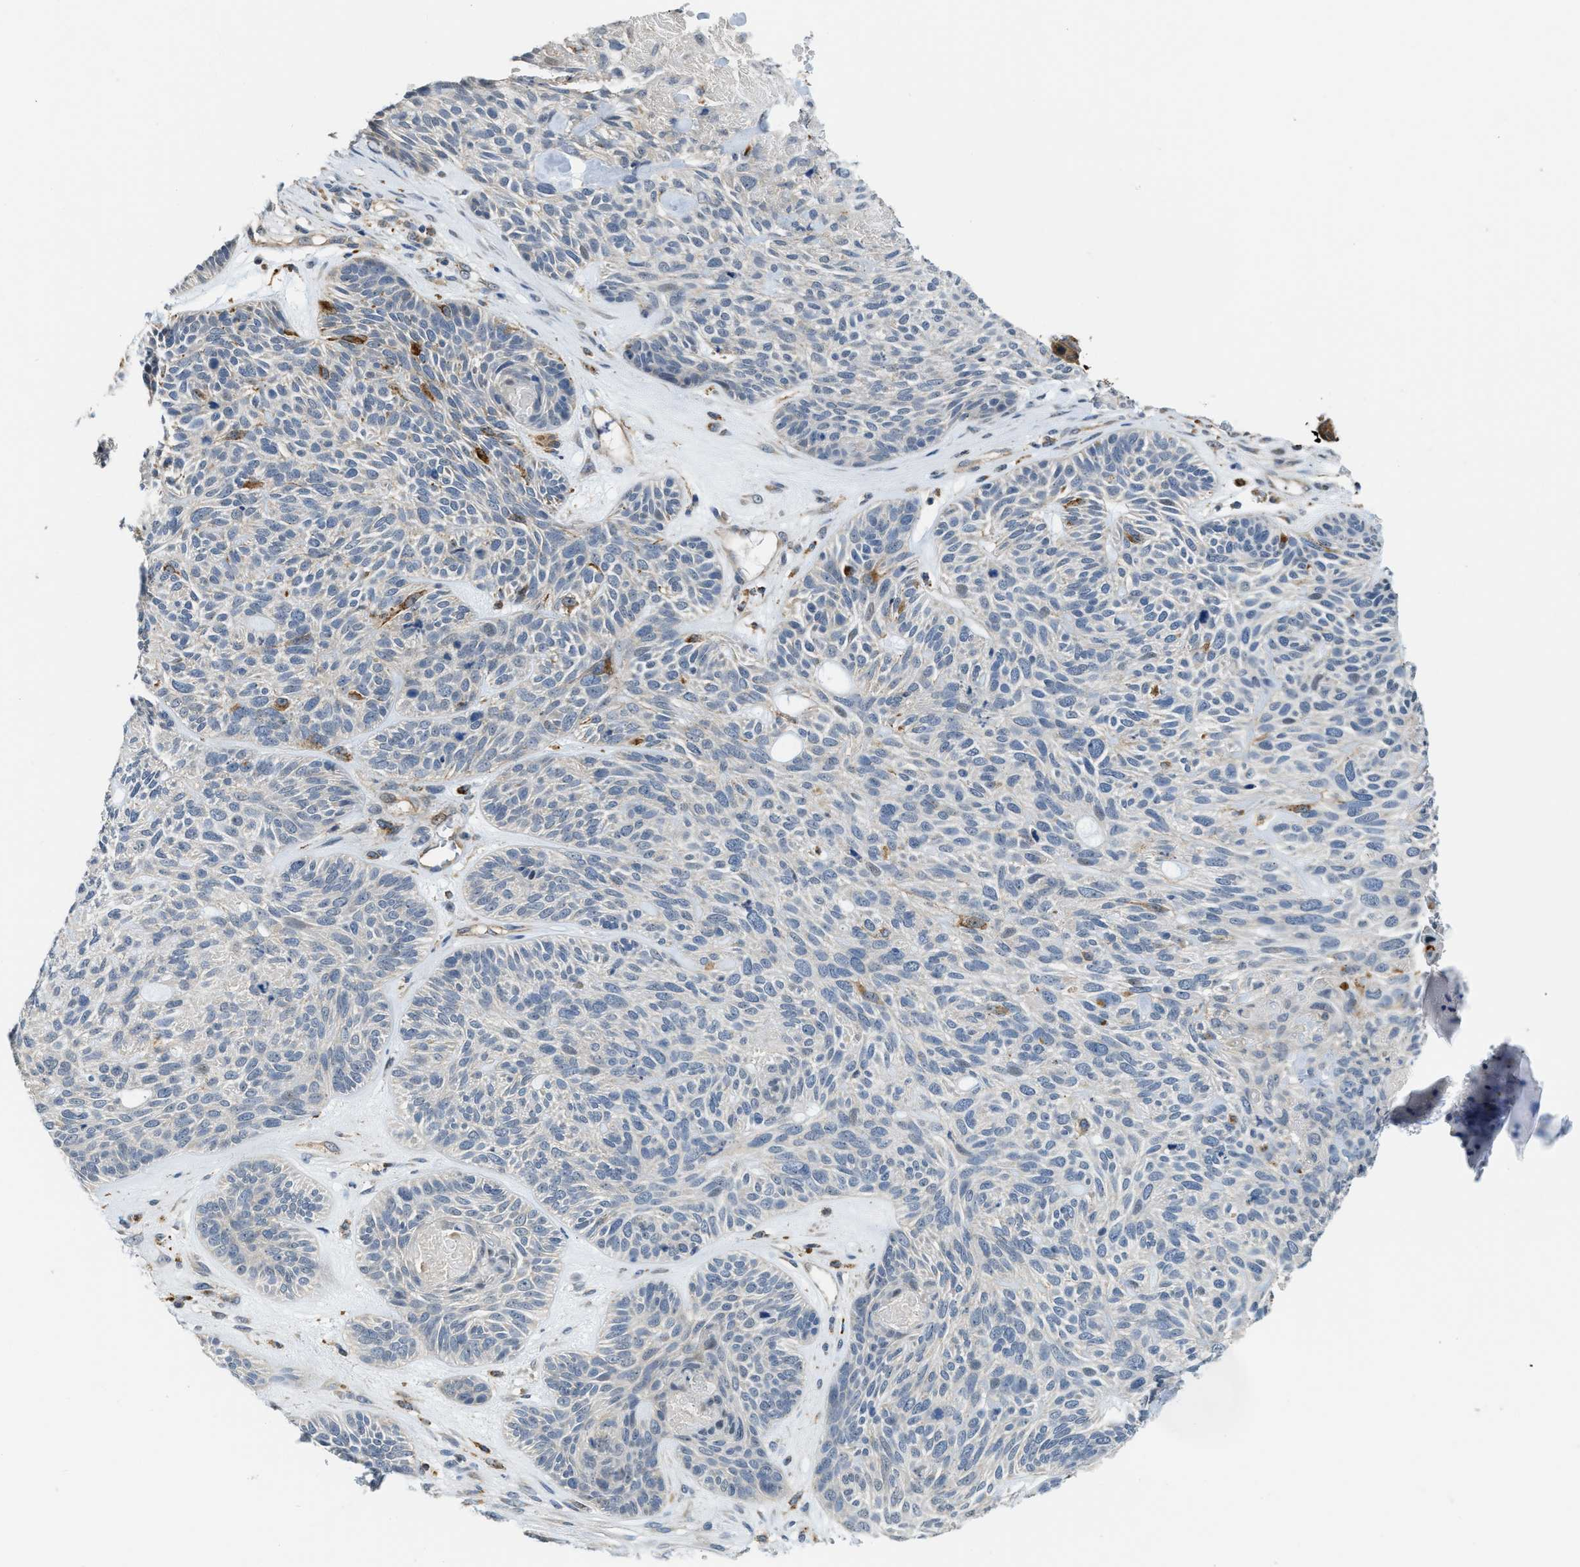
{"staining": {"intensity": "negative", "quantity": "none", "location": "none"}, "tissue": "skin cancer", "cell_type": "Tumor cells", "image_type": "cancer", "snomed": [{"axis": "morphology", "description": "Basal cell carcinoma"}, {"axis": "topography", "description": "Skin"}], "caption": "This is an immunohistochemistry (IHC) image of basal cell carcinoma (skin). There is no expression in tumor cells.", "gene": "STARD3NL", "patient": {"sex": "male", "age": 55}}